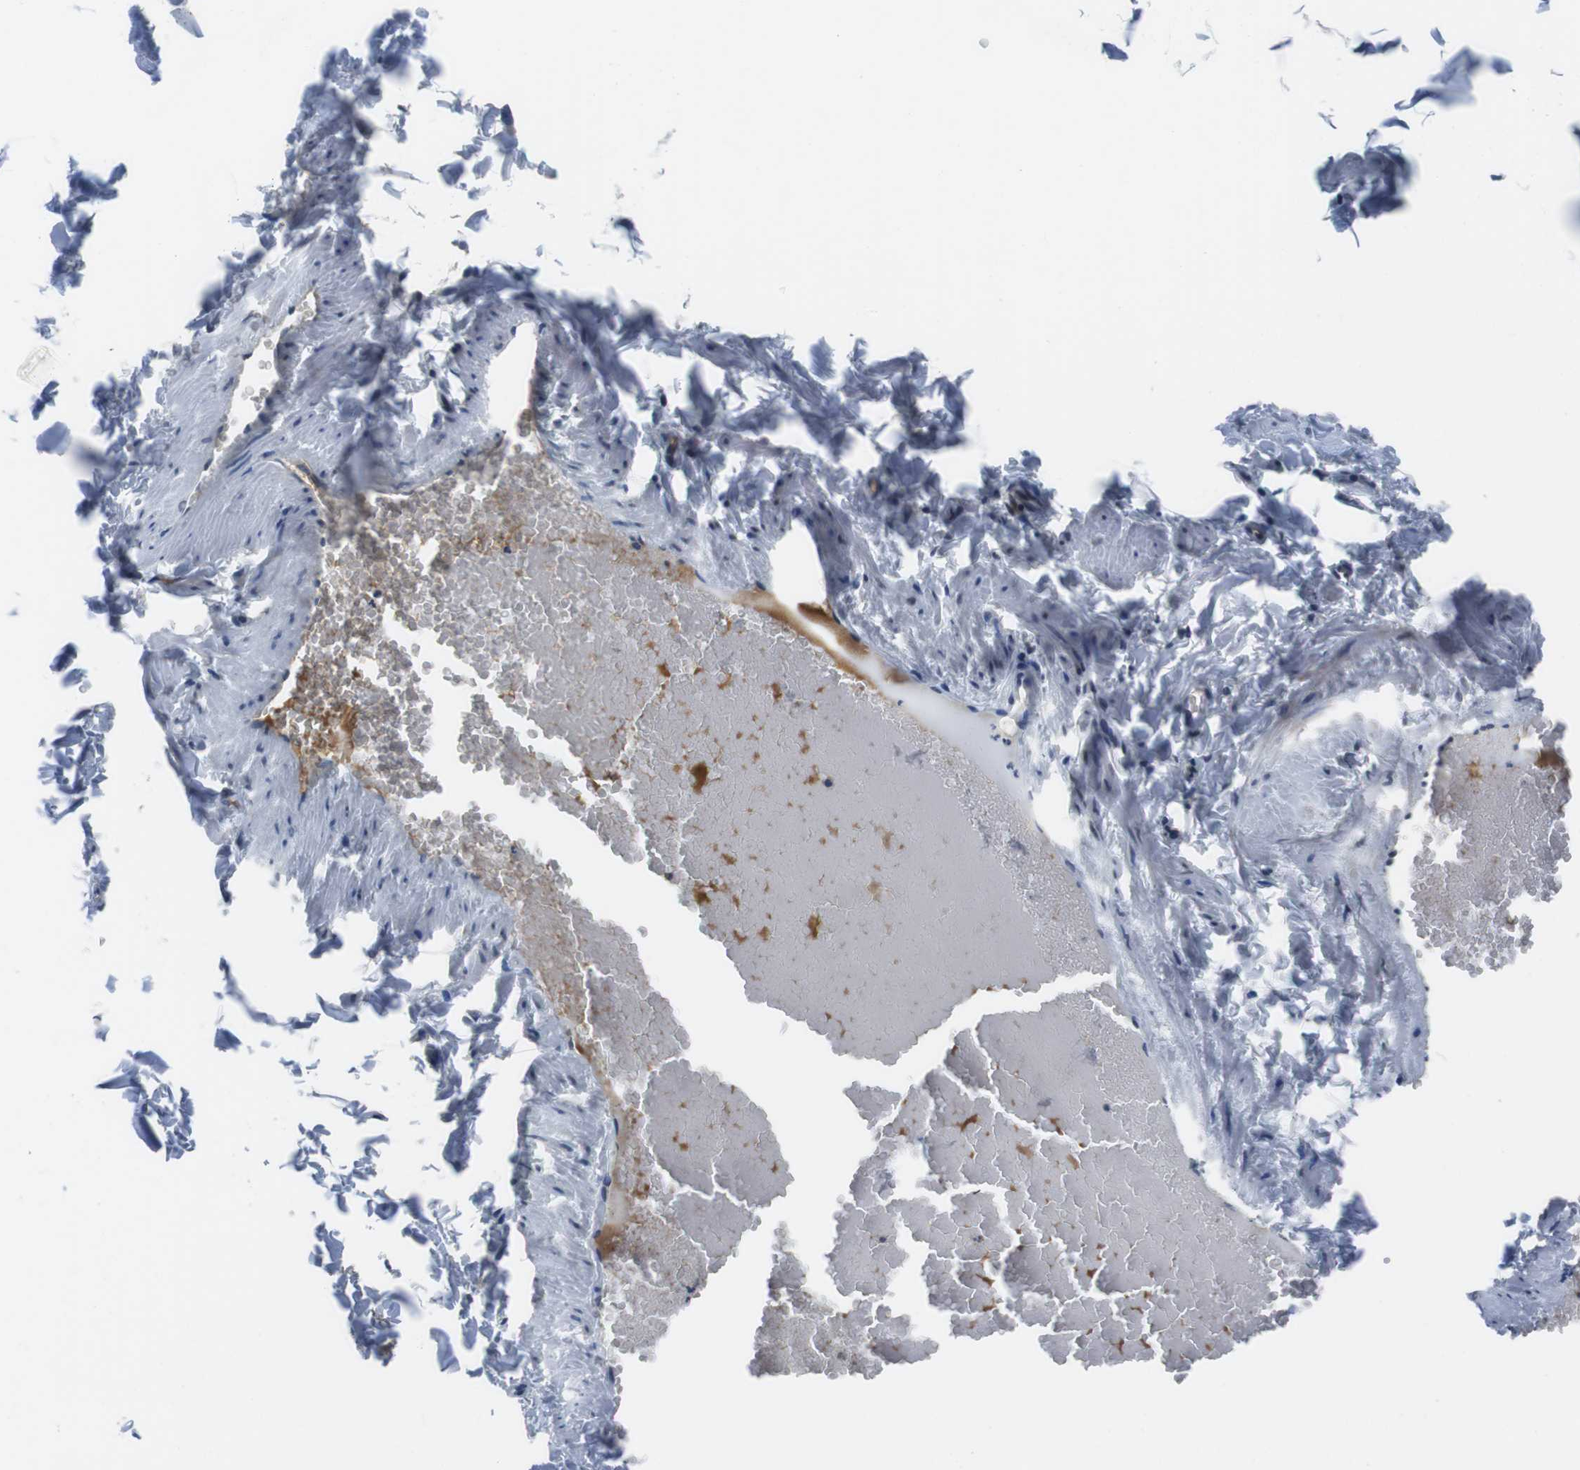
{"staining": {"intensity": "negative", "quantity": "none", "location": "none"}, "tissue": "adipose tissue", "cell_type": "Adipocytes", "image_type": "normal", "snomed": [{"axis": "morphology", "description": "Normal tissue, NOS"}, {"axis": "topography", "description": "Vascular tissue"}], "caption": "DAB (3,3'-diaminobenzidine) immunohistochemical staining of benign human adipose tissue reveals no significant staining in adipocytes.", "gene": "KCNJ5", "patient": {"sex": "male", "age": 41}}